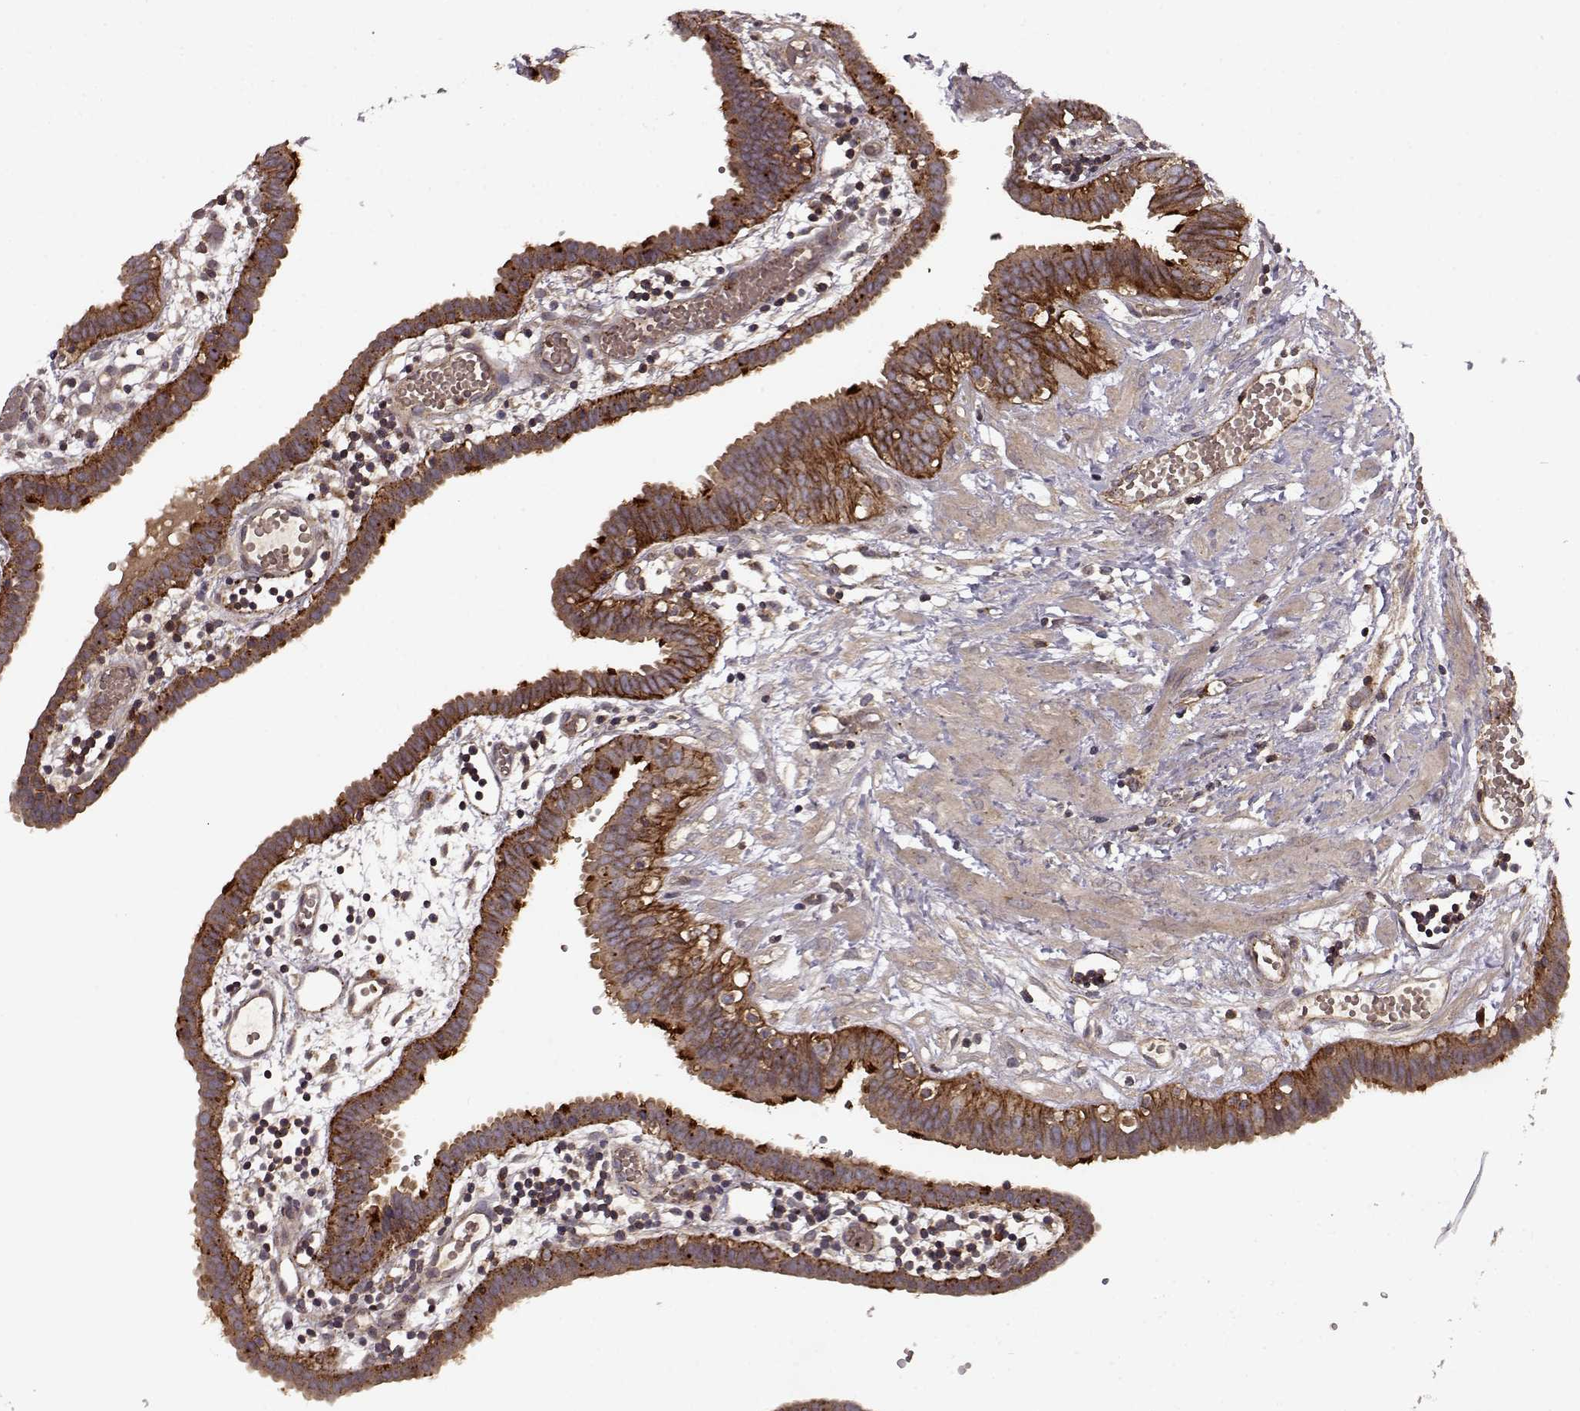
{"staining": {"intensity": "strong", "quantity": ">75%", "location": "cytoplasmic/membranous"}, "tissue": "fallopian tube", "cell_type": "Glandular cells", "image_type": "normal", "snomed": [{"axis": "morphology", "description": "Normal tissue, NOS"}, {"axis": "topography", "description": "Fallopian tube"}], "caption": "The micrograph exhibits a brown stain indicating the presence of a protein in the cytoplasmic/membranous of glandular cells in fallopian tube.", "gene": "IFRD2", "patient": {"sex": "female", "age": 37}}